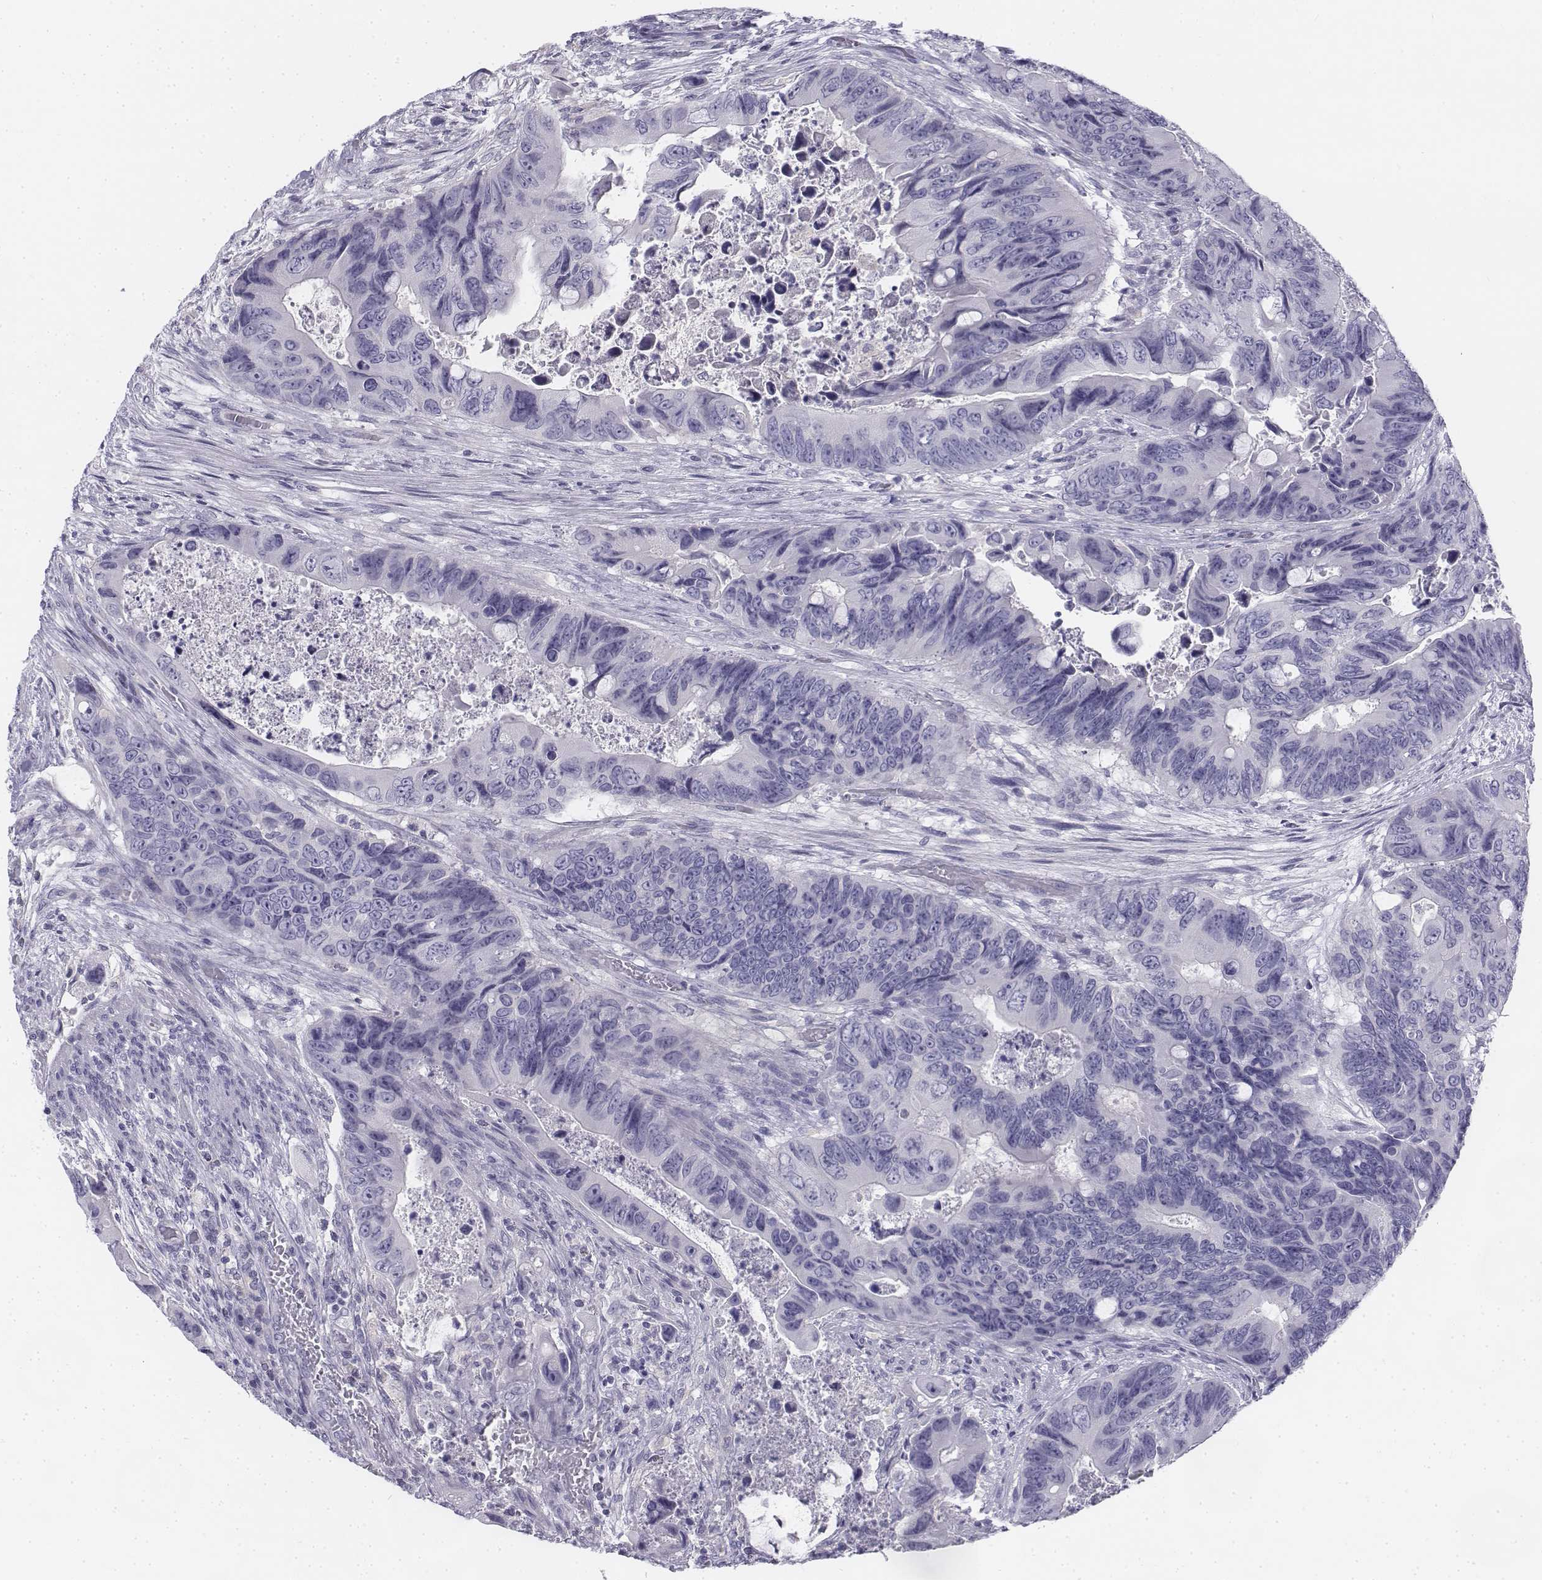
{"staining": {"intensity": "negative", "quantity": "none", "location": "none"}, "tissue": "colorectal cancer", "cell_type": "Tumor cells", "image_type": "cancer", "snomed": [{"axis": "morphology", "description": "Adenocarcinoma, NOS"}, {"axis": "topography", "description": "Rectum"}], "caption": "This is an IHC histopathology image of human colorectal cancer (adenocarcinoma). There is no positivity in tumor cells.", "gene": "TH", "patient": {"sex": "male", "age": 63}}